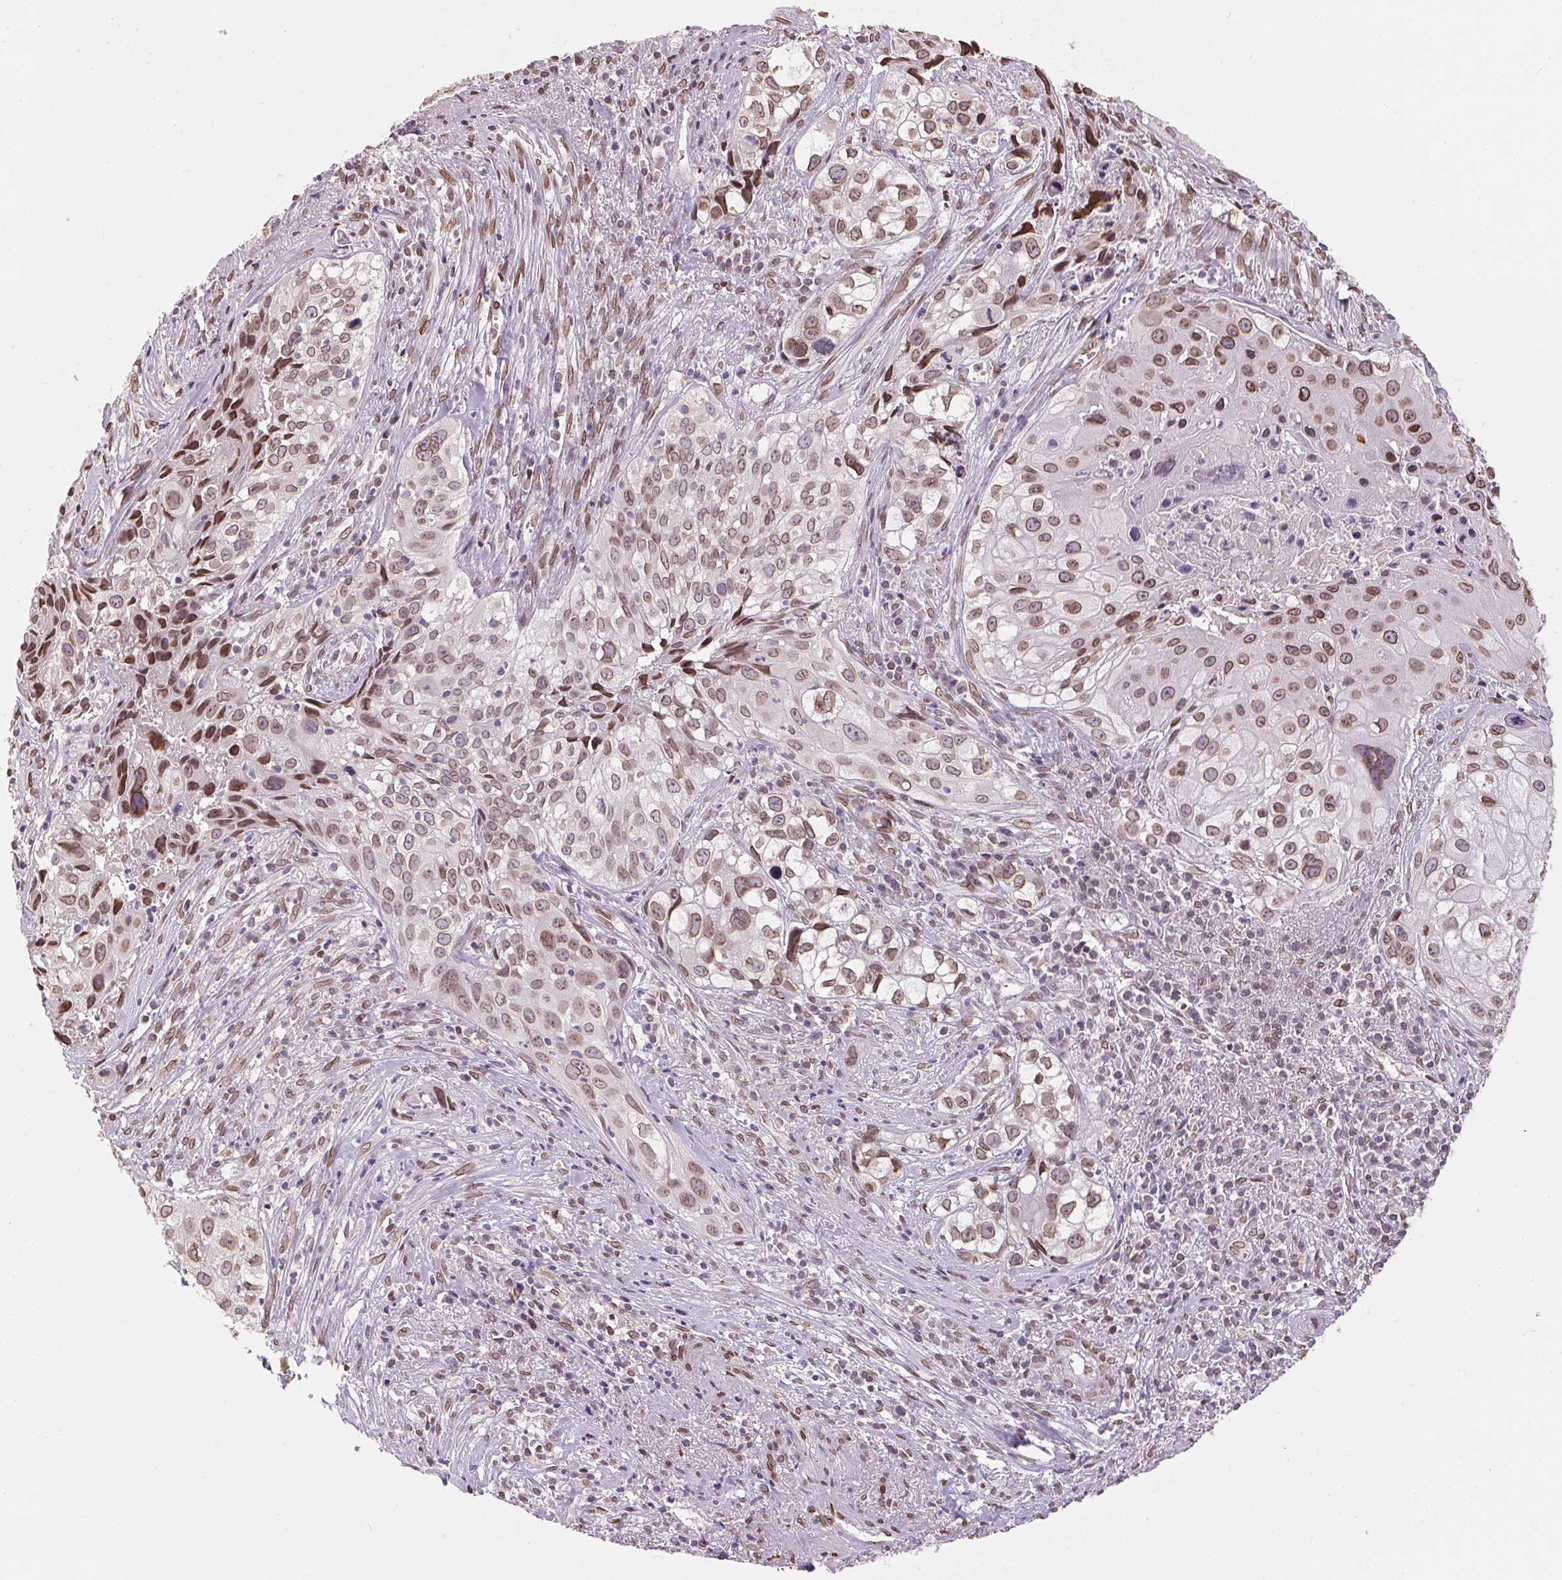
{"staining": {"intensity": "moderate", "quantity": ">75%", "location": "cytoplasmic/membranous,nuclear"}, "tissue": "cervical cancer", "cell_type": "Tumor cells", "image_type": "cancer", "snomed": [{"axis": "morphology", "description": "Squamous cell carcinoma, NOS"}, {"axis": "topography", "description": "Cervix"}], "caption": "Immunohistochemistry (IHC) photomicrograph of squamous cell carcinoma (cervical) stained for a protein (brown), which demonstrates medium levels of moderate cytoplasmic/membranous and nuclear positivity in about >75% of tumor cells.", "gene": "TMEM175", "patient": {"sex": "female", "age": 53}}